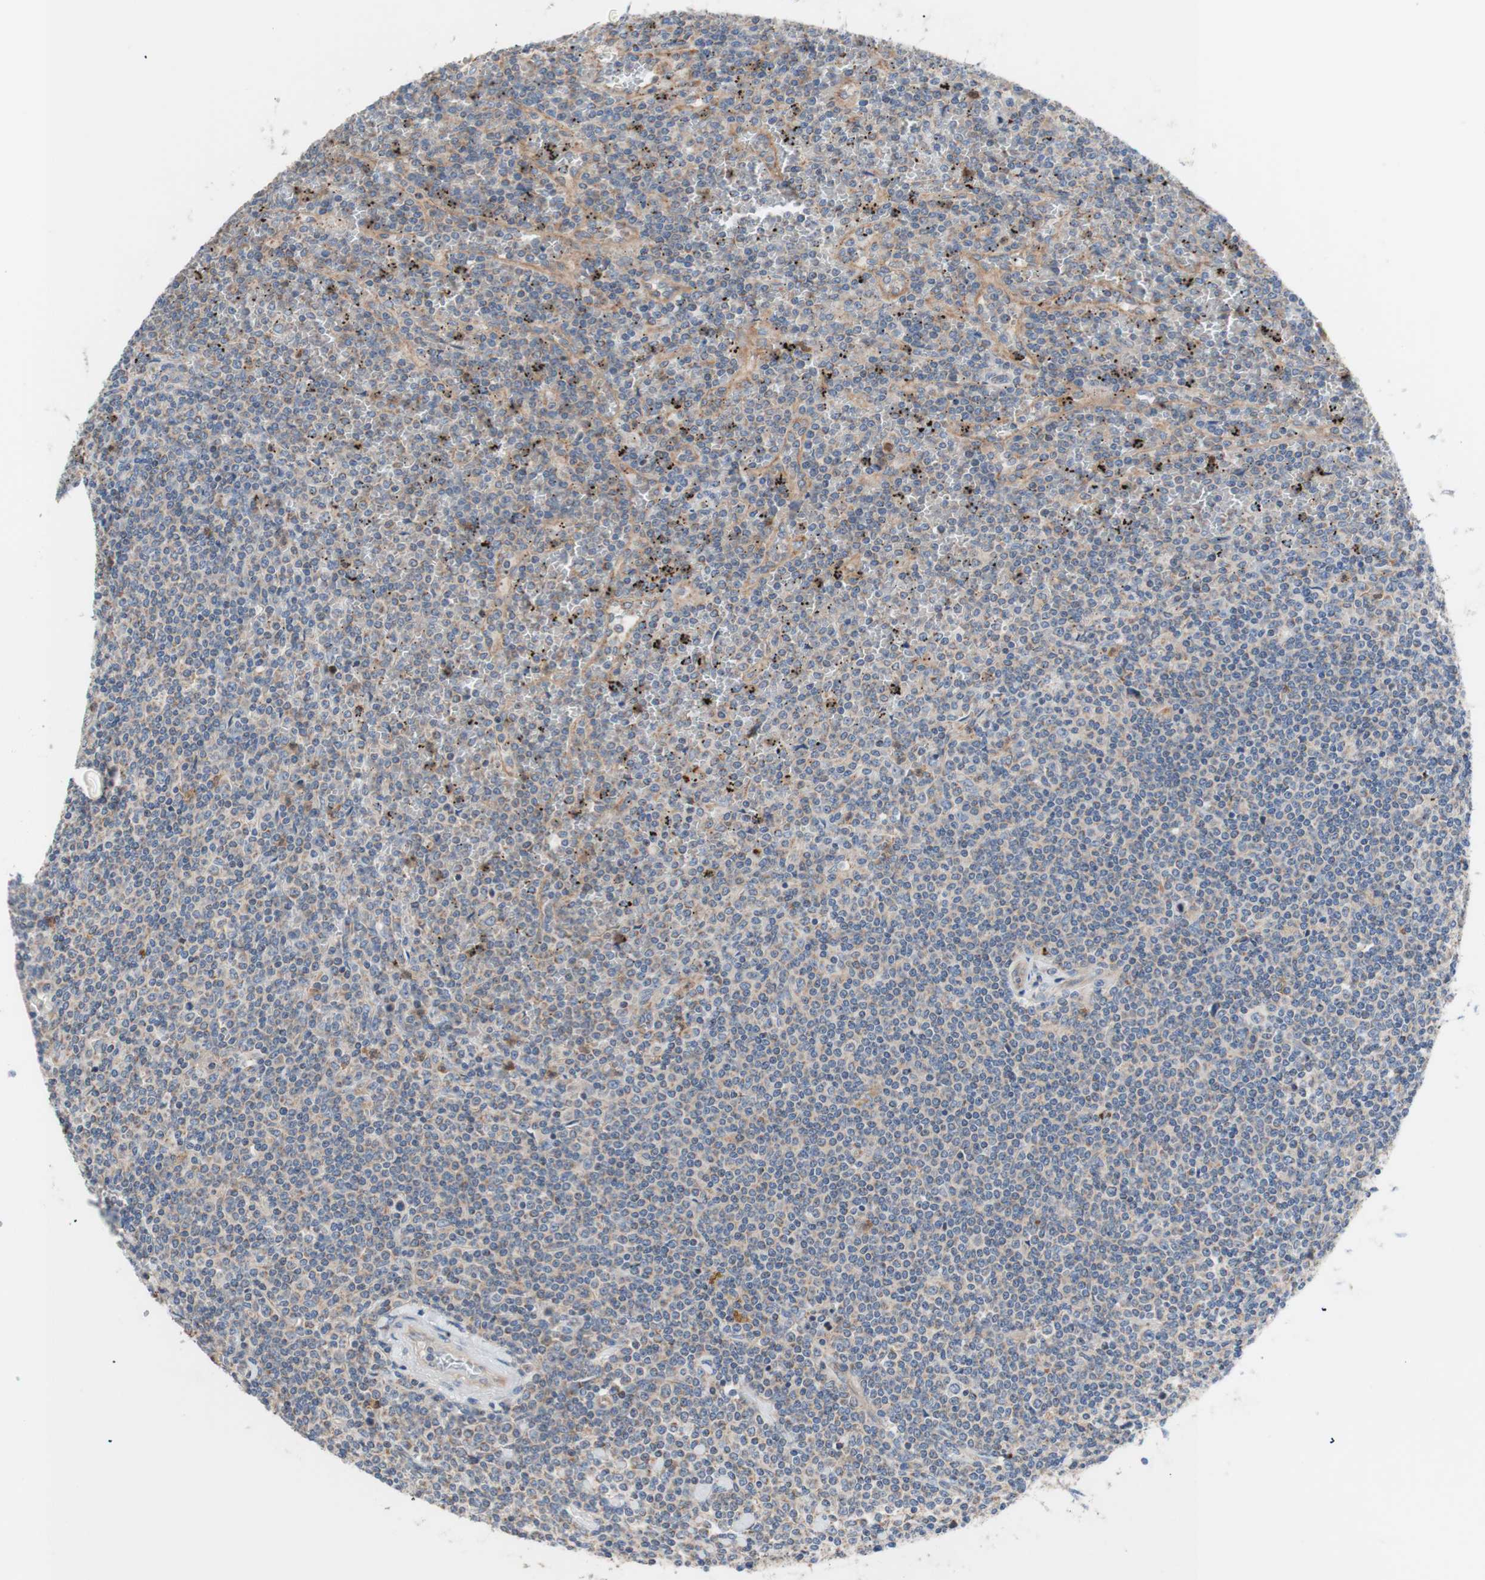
{"staining": {"intensity": "negative", "quantity": "none", "location": "none"}, "tissue": "lymphoma", "cell_type": "Tumor cells", "image_type": "cancer", "snomed": [{"axis": "morphology", "description": "Malignant lymphoma, non-Hodgkin's type, Low grade"}, {"axis": "topography", "description": "Spleen"}], "caption": "Histopathology image shows no protein expression in tumor cells of lymphoma tissue.", "gene": "FMR1", "patient": {"sex": "female", "age": 19}}